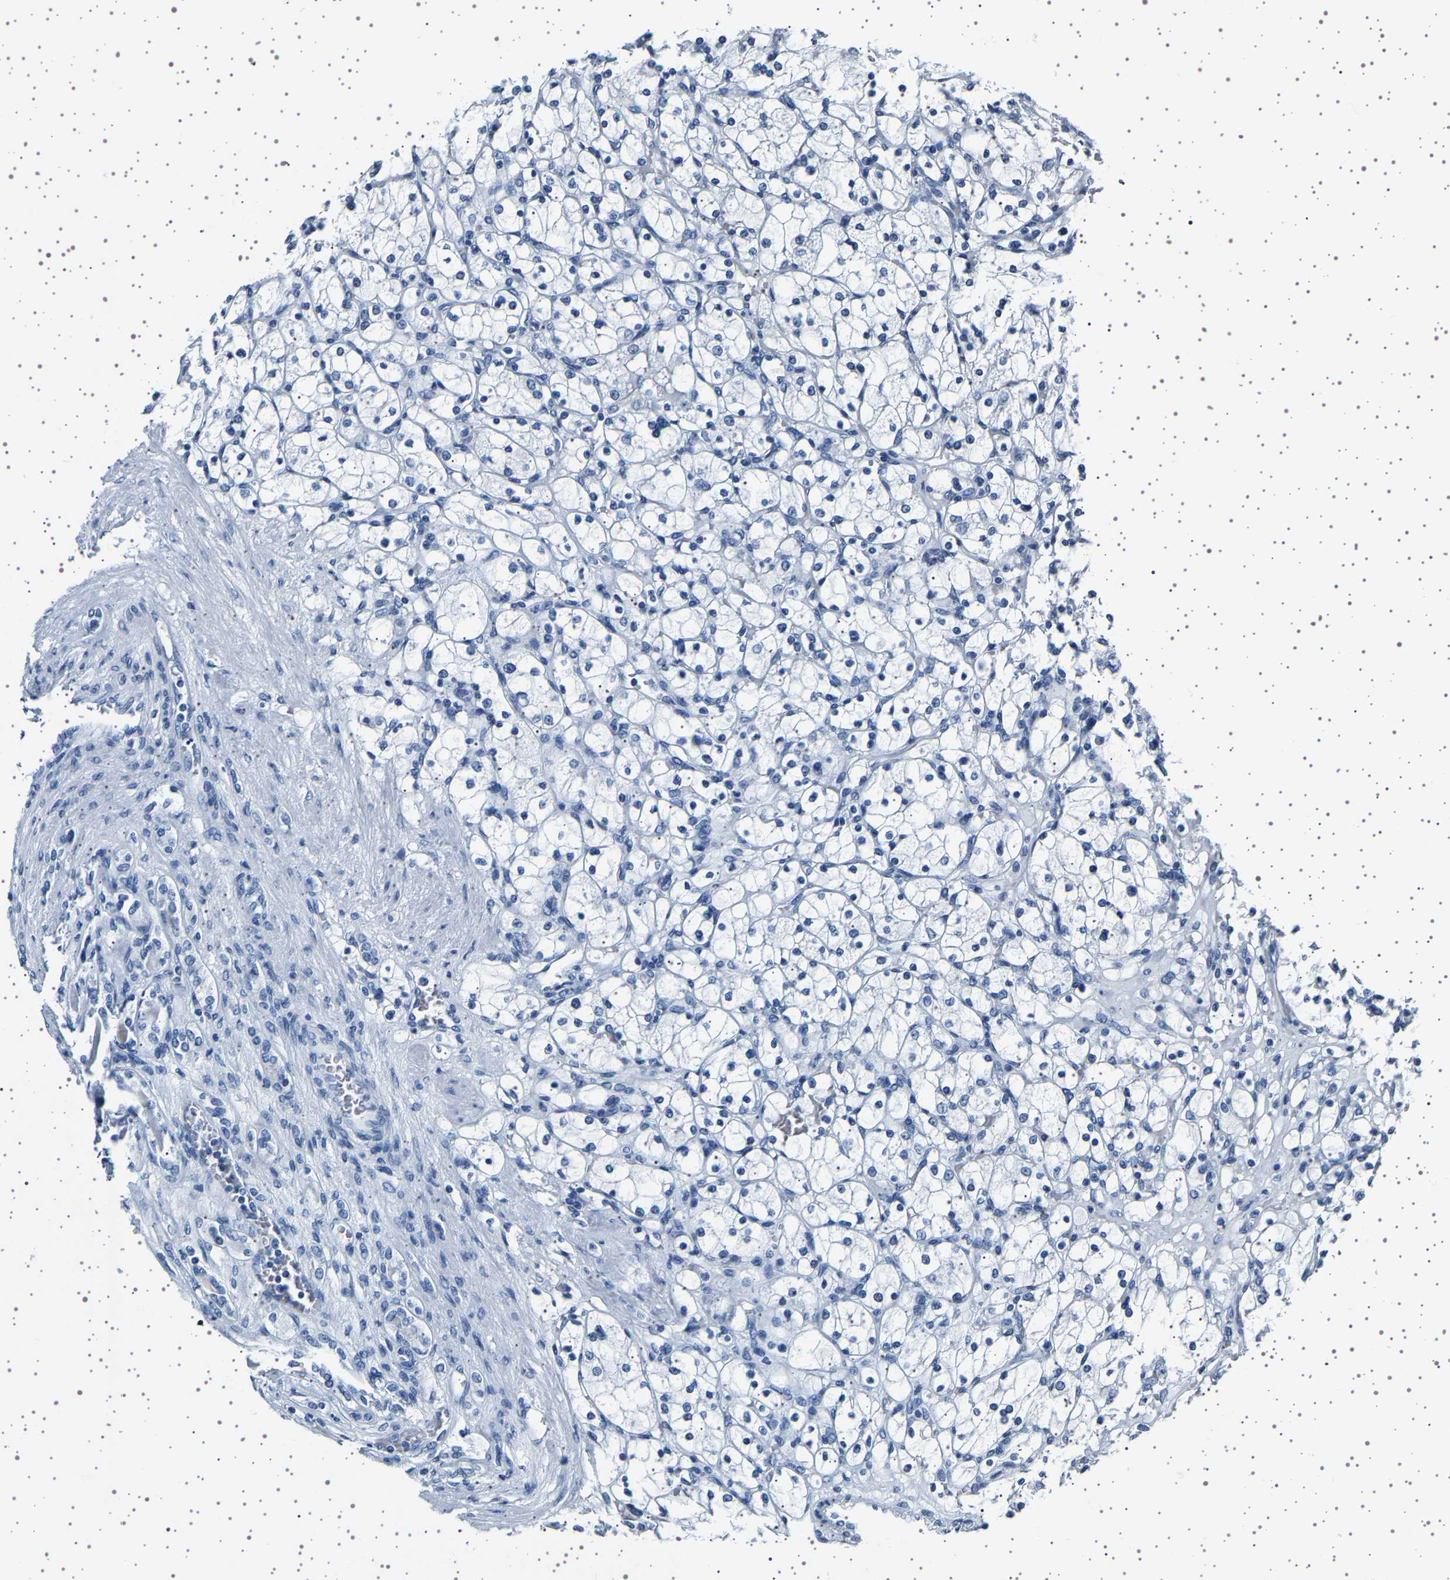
{"staining": {"intensity": "negative", "quantity": "none", "location": "none"}, "tissue": "renal cancer", "cell_type": "Tumor cells", "image_type": "cancer", "snomed": [{"axis": "morphology", "description": "Adenocarcinoma, NOS"}, {"axis": "topography", "description": "Kidney"}], "caption": "This micrograph is of renal adenocarcinoma stained with IHC to label a protein in brown with the nuclei are counter-stained blue. There is no staining in tumor cells.", "gene": "TFF3", "patient": {"sex": "female", "age": 83}}